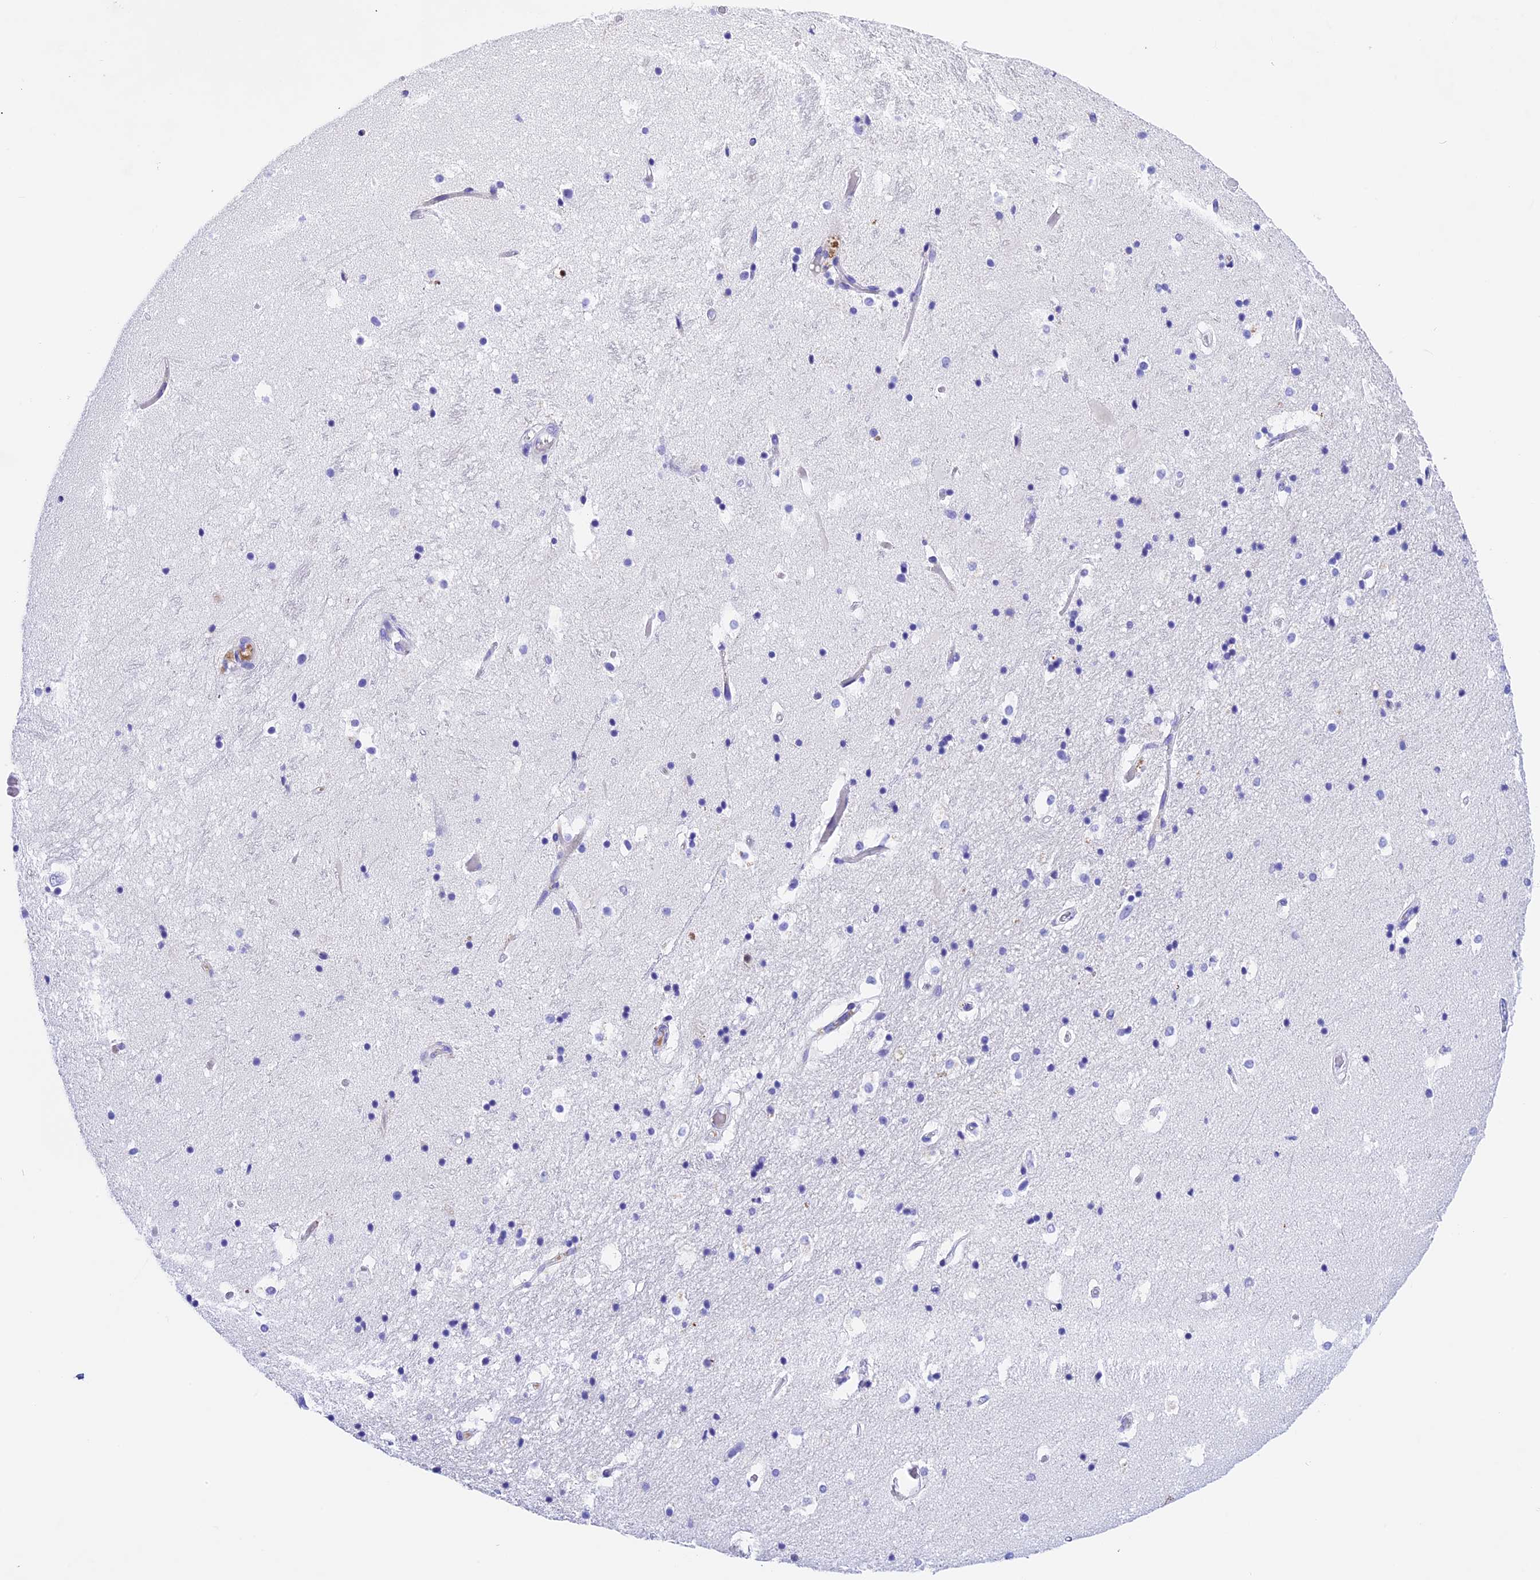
{"staining": {"intensity": "negative", "quantity": "none", "location": "none"}, "tissue": "hippocampus", "cell_type": "Glial cells", "image_type": "normal", "snomed": [{"axis": "morphology", "description": "Normal tissue, NOS"}, {"axis": "topography", "description": "Hippocampus"}], "caption": "Immunohistochemical staining of benign human hippocampus demonstrates no significant expression in glial cells. Nuclei are stained in blue.", "gene": "PSG11", "patient": {"sex": "female", "age": 52}}